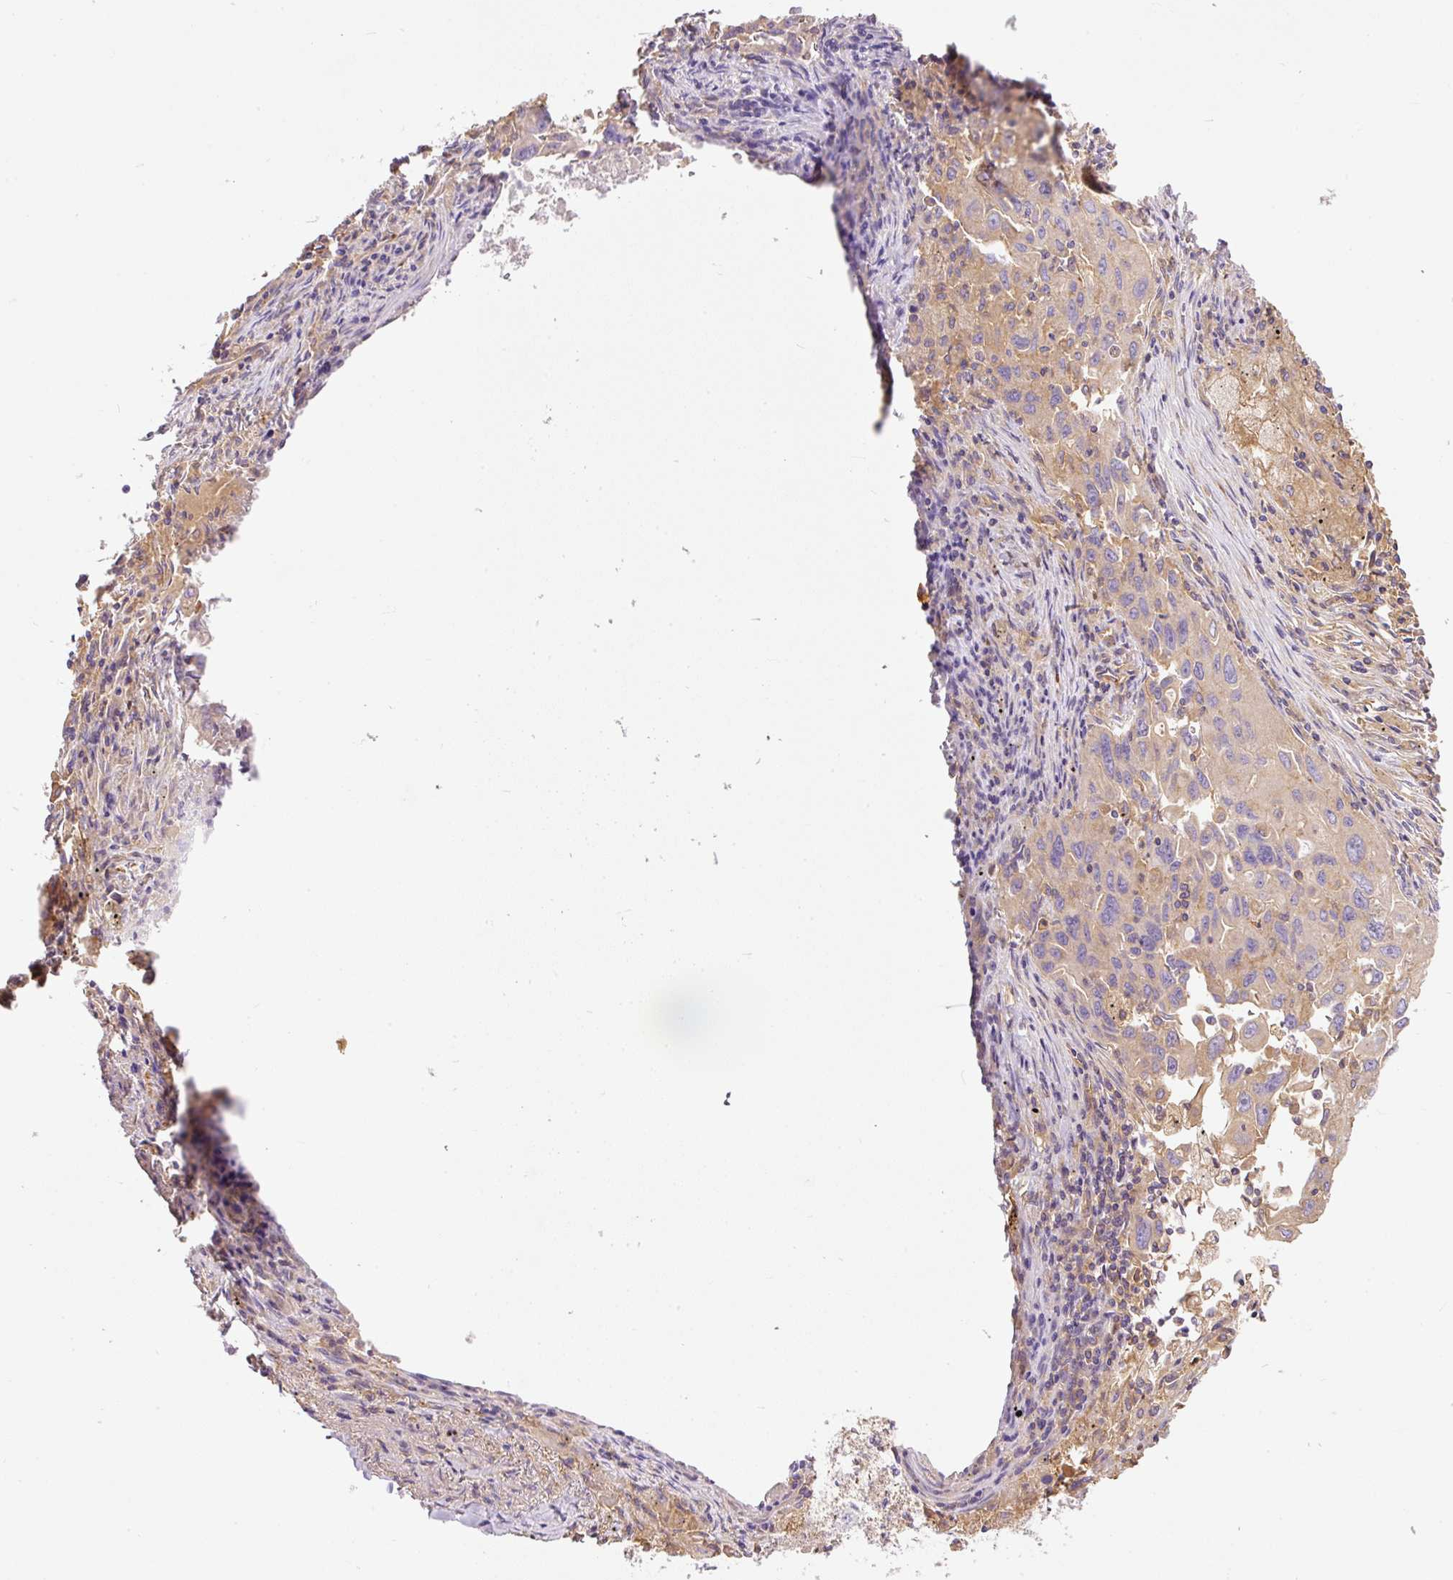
{"staining": {"intensity": "weak", "quantity": "<25%", "location": "cytoplasmic/membranous"}, "tissue": "lung cancer", "cell_type": "Tumor cells", "image_type": "cancer", "snomed": [{"axis": "morphology", "description": "Adenocarcinoma, NOS"}, {"axis": "morphology", "description": "Adenocarcinoma, metastatic, NOS"}, {"axis": "topography", "description": "Lymph node"}, {"axis": "topography", "description": "Lung"}], "caption": "DAB (3,3'-diaminobenzidine) immunohistochemical staining of lung cancer reveals no significant staining in tumor cells. The staining is performed using DAB (3,3'-diaminobenzidine) brown chromogen with nuclei counter-stained in using hematoxylin.", "gene": "IL10RB", "patient": {"sex": "female", "age": 42}}